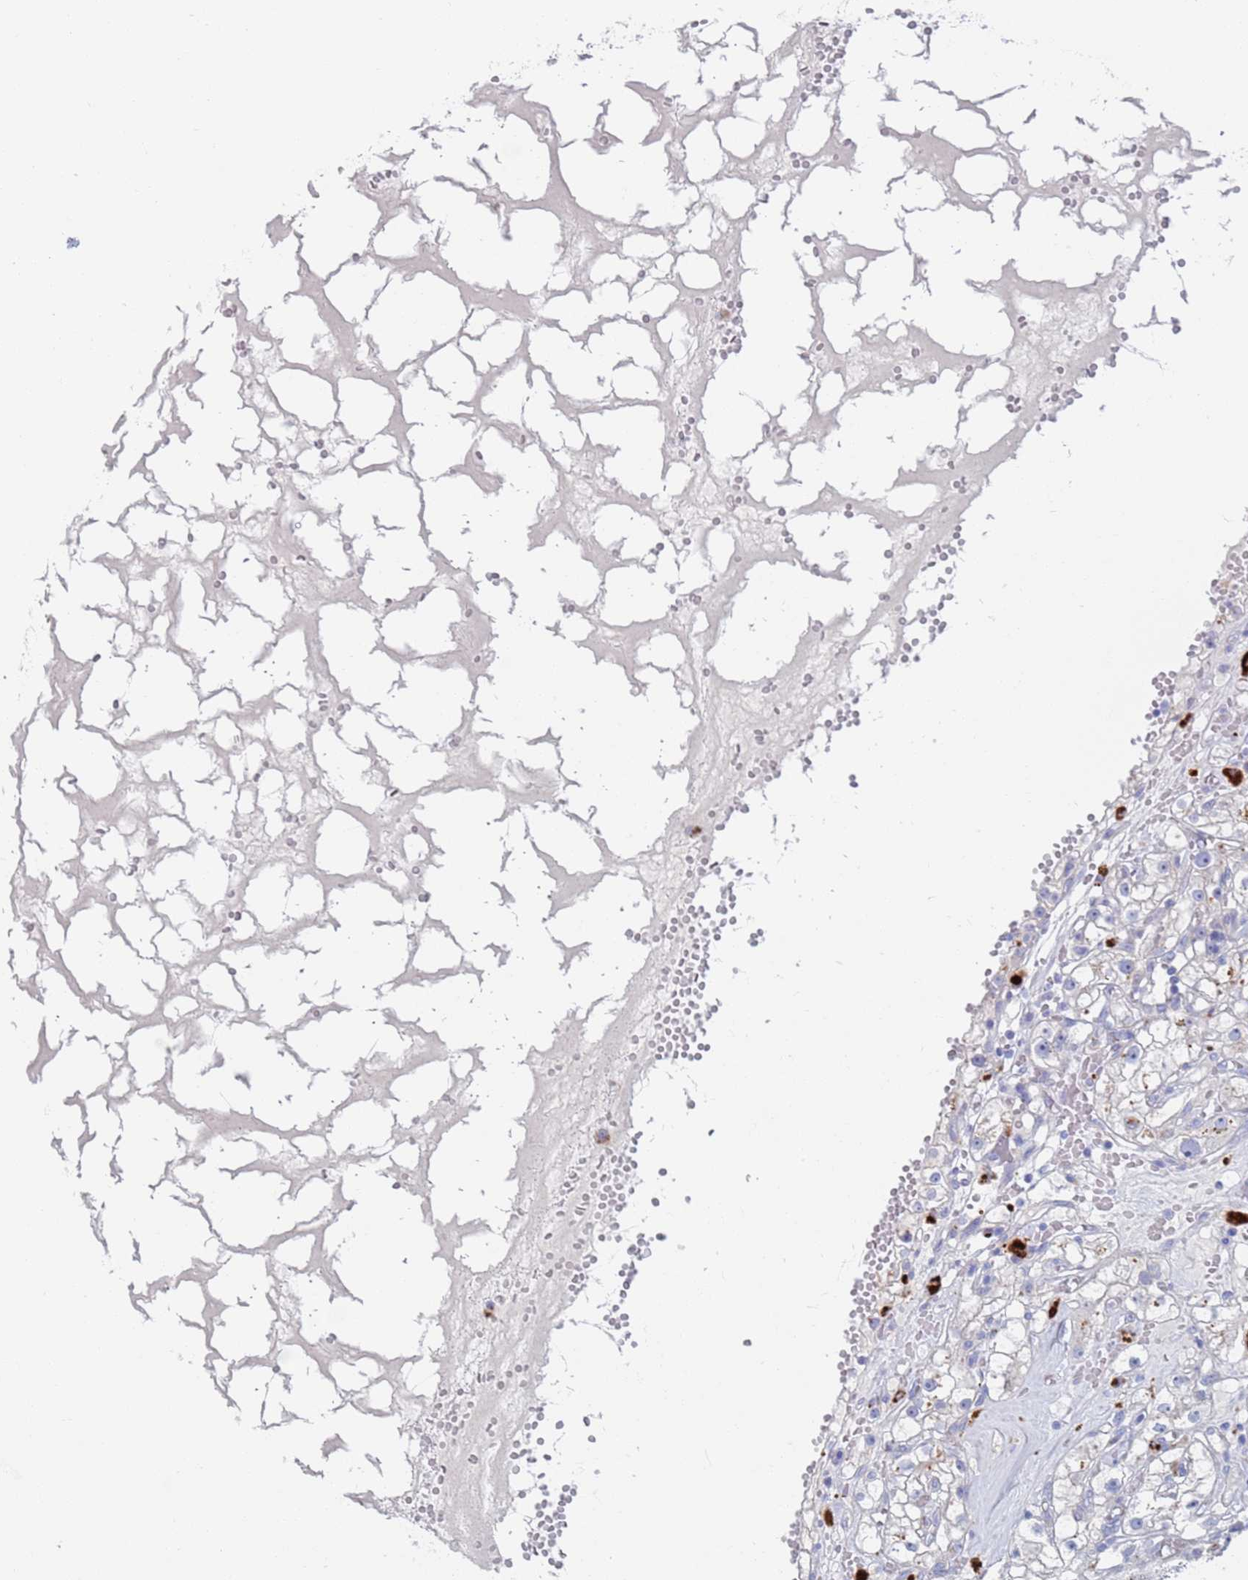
{"staining": {"intensity": "negative", "quantity": "none", "location": "none"}, "tissue": "renal cancer", "cell_type": "Tumor cells", "image_type": "cancer", "snomed": [{"axis": "morphology", "description": "Adenocarcinoma, NOS"}, {"axis": "topography", "description": "Kidney"}], "caption": "Image shows no protein expression in tumor cells of renal cancer tissue.", "gene": "FUCA1", "patient": {"sex": "male", "age": 56}}